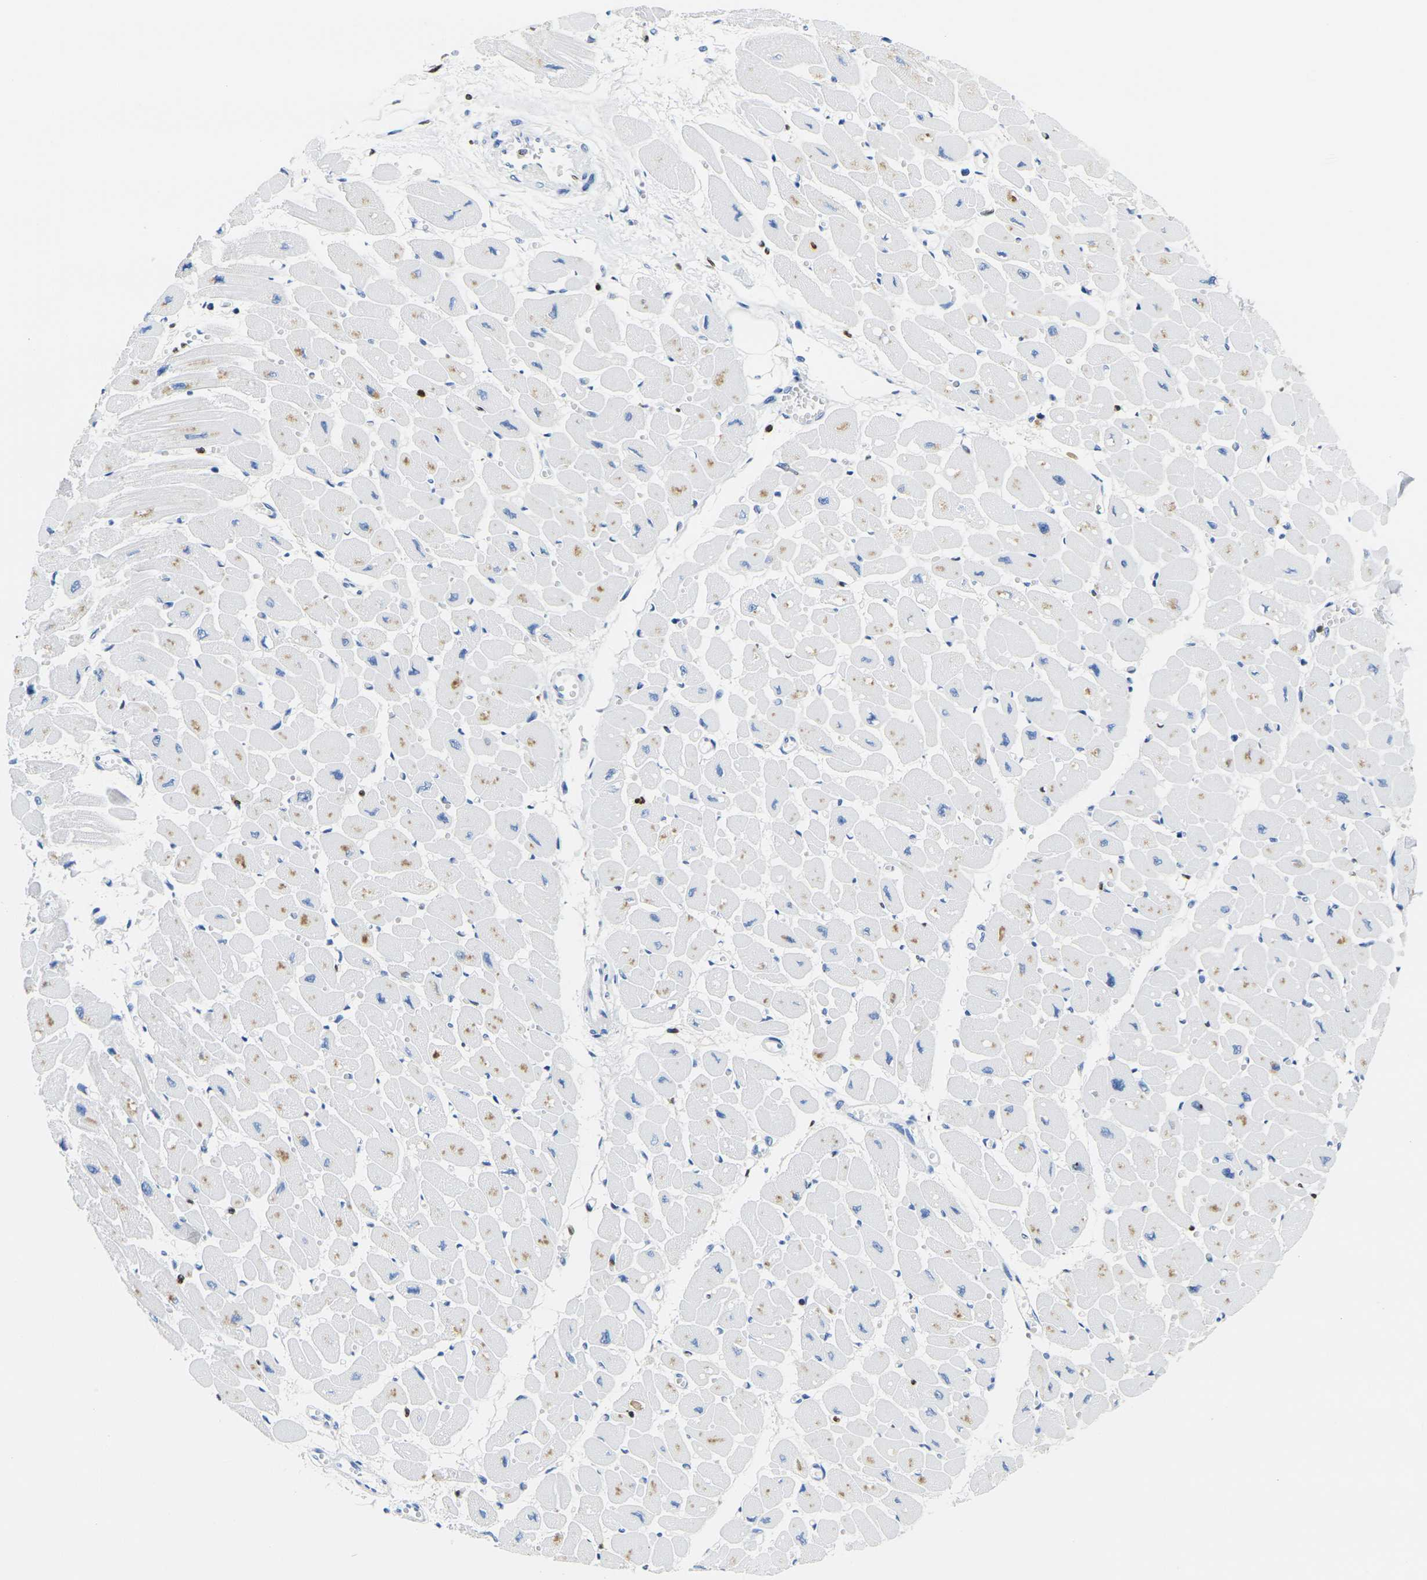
{"staining": {"intensity": "negative", "quantity": "none", "location": "none"}, "tissue": "heart muscle", "cell_type": "Cardiomyocytes", "image_type": "normal", "snomed": [{"axis": "morphology", "description": "Normal tissue, NOS"}, {"axis": "topography", "description": "Heart"}], "caption": "Cardiomyocytes show no significant positivity in normal heart muscle. (DAB (3,3'-diaminobenzidine) immunohistochemistry (IHC) with hematoxylin counter stain).", "gene": "DRAXIN", "patient": {"sex": "female", "age": 54}}